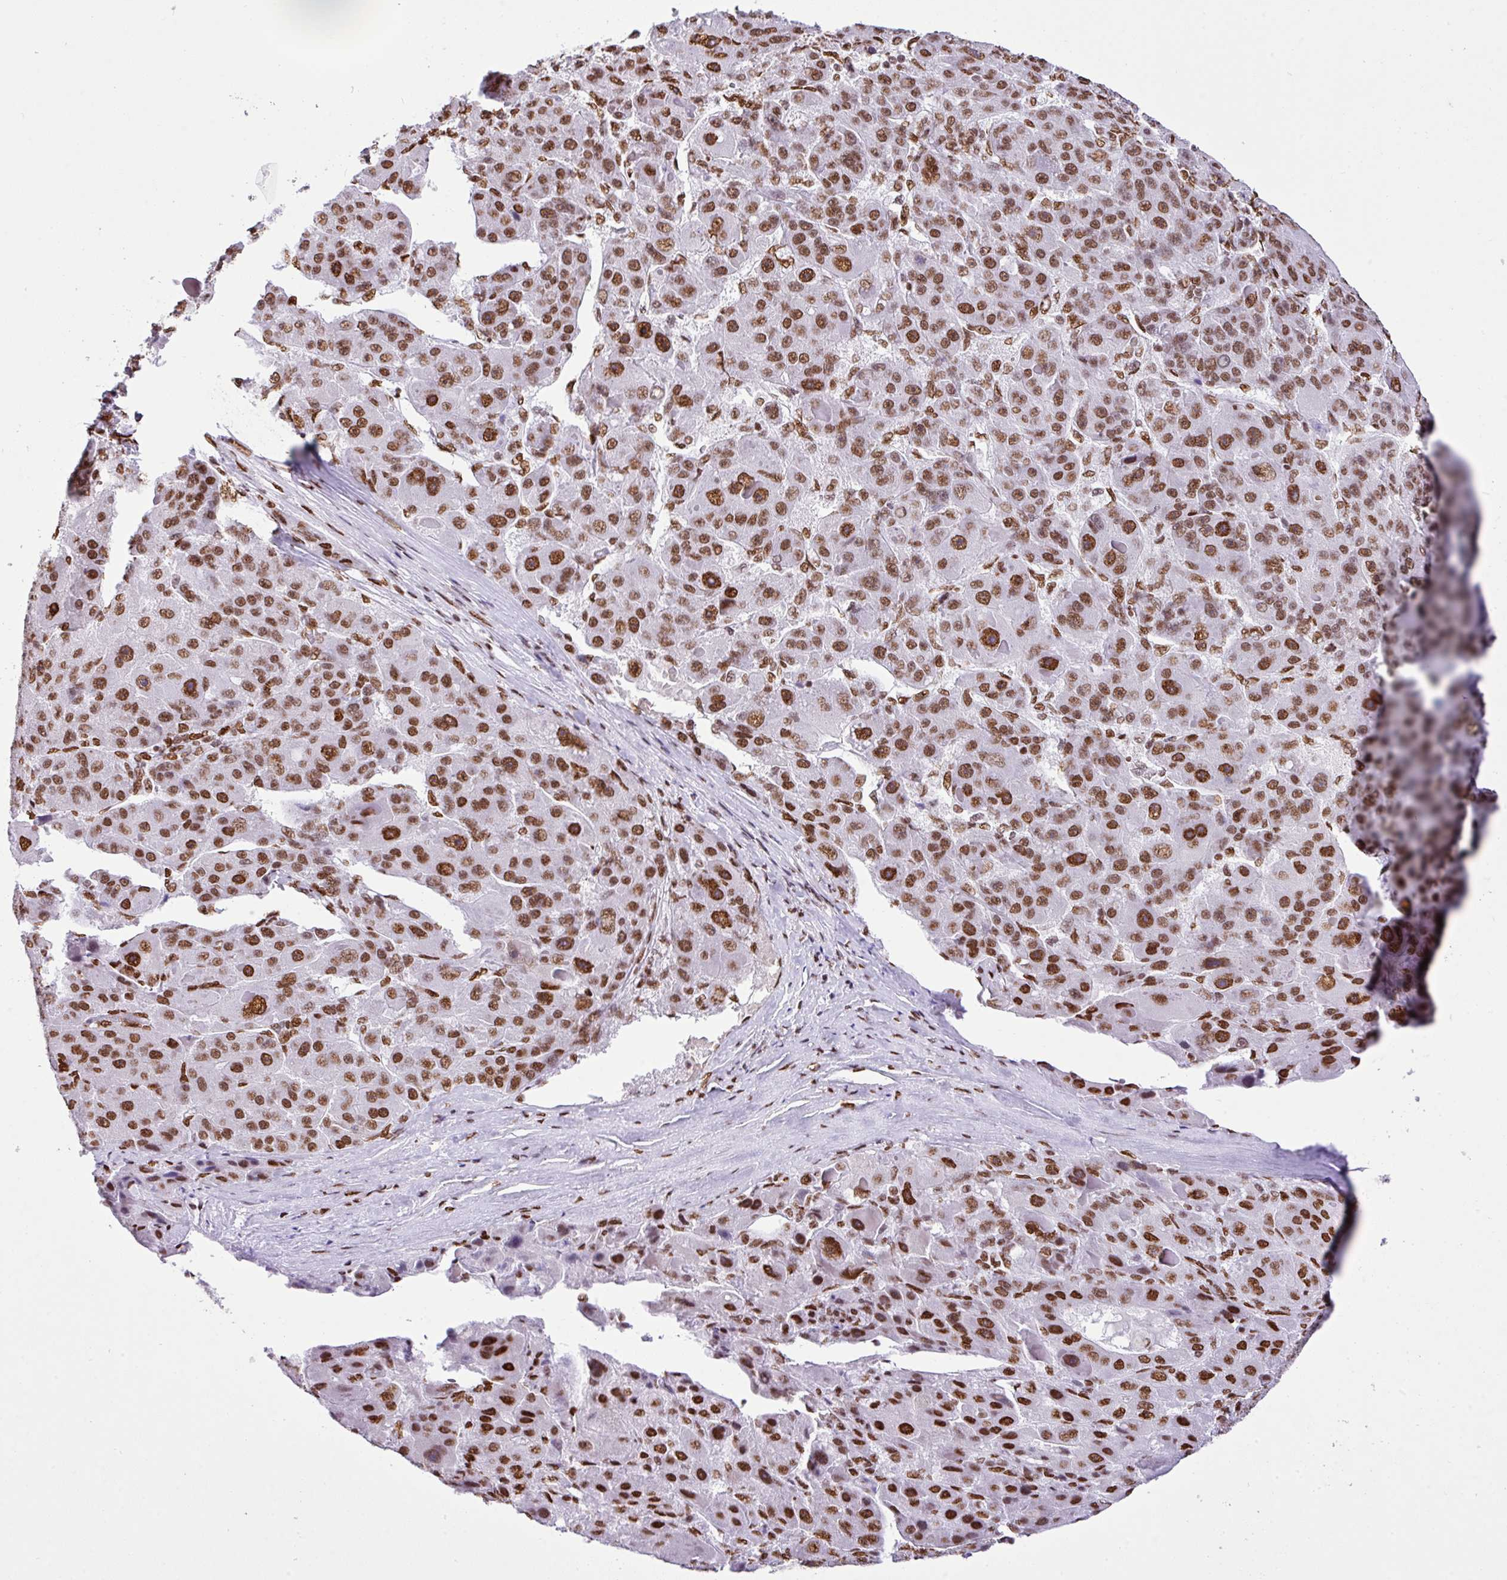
{"staining": {"intensity": "moderate", "quantity": ">75%", "location": "nuclear"}, "tissue": "liver cancer", "cell_type": "Tumor cells", "image_type": "cancer", "snomed": [{"axis": "morphology", "description": "Carcinoma, Hepatocellular, NOS"}, {"axis": "topography", "description": "Liver"}], "caption": "Immunohistochemistry (IHC) micrograph of neoplastic tissue: human liver cancer stained using immunohistochemistry displays medium levels of moderate protein expression localized specifically in the nuclear of tumor cells, appearing as a nuclear brown color.", "gene": "RARG", "patient": {"sex": "male", "age": 76}}